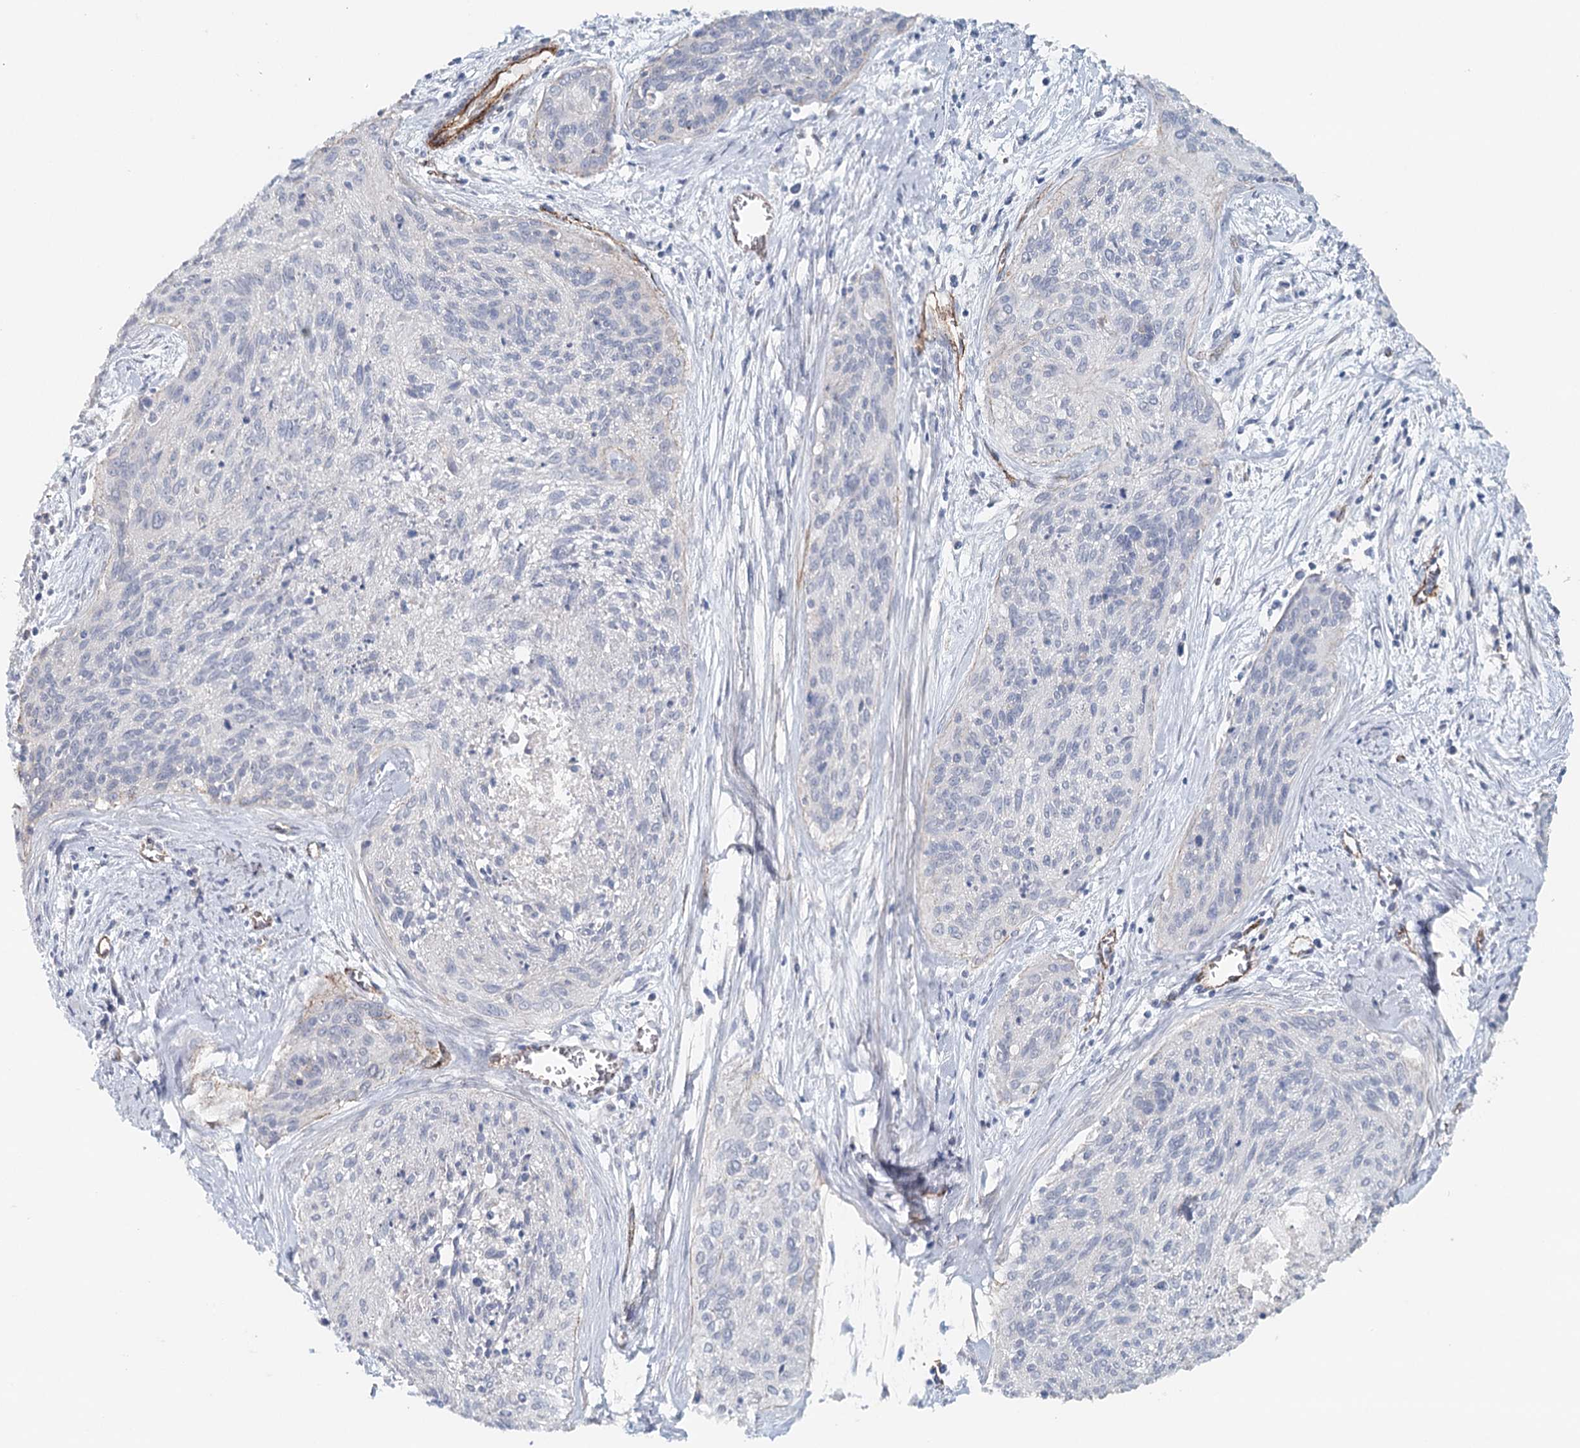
{"staining": {"intensity": "negative", "quantity": "none", "location": "none"}, "tissue": "cervical cancer", "cell_type": "Tumor cells", "image_type": "cancer", "snomed": [{"axis": "morphology", "description": "Squamous cell carcinoma, NOS"}, {"axis": "topography", "description": "Cervix"}], "caption": "A high-resolution histopathology image shows immunohistochemistry (IHC) staining of cervical squamous cell carcinoma, which exhibits no significant positivity in tumor cells.", "gene": "SYNPO", "patient": {"sex": "female", "age": 55}}